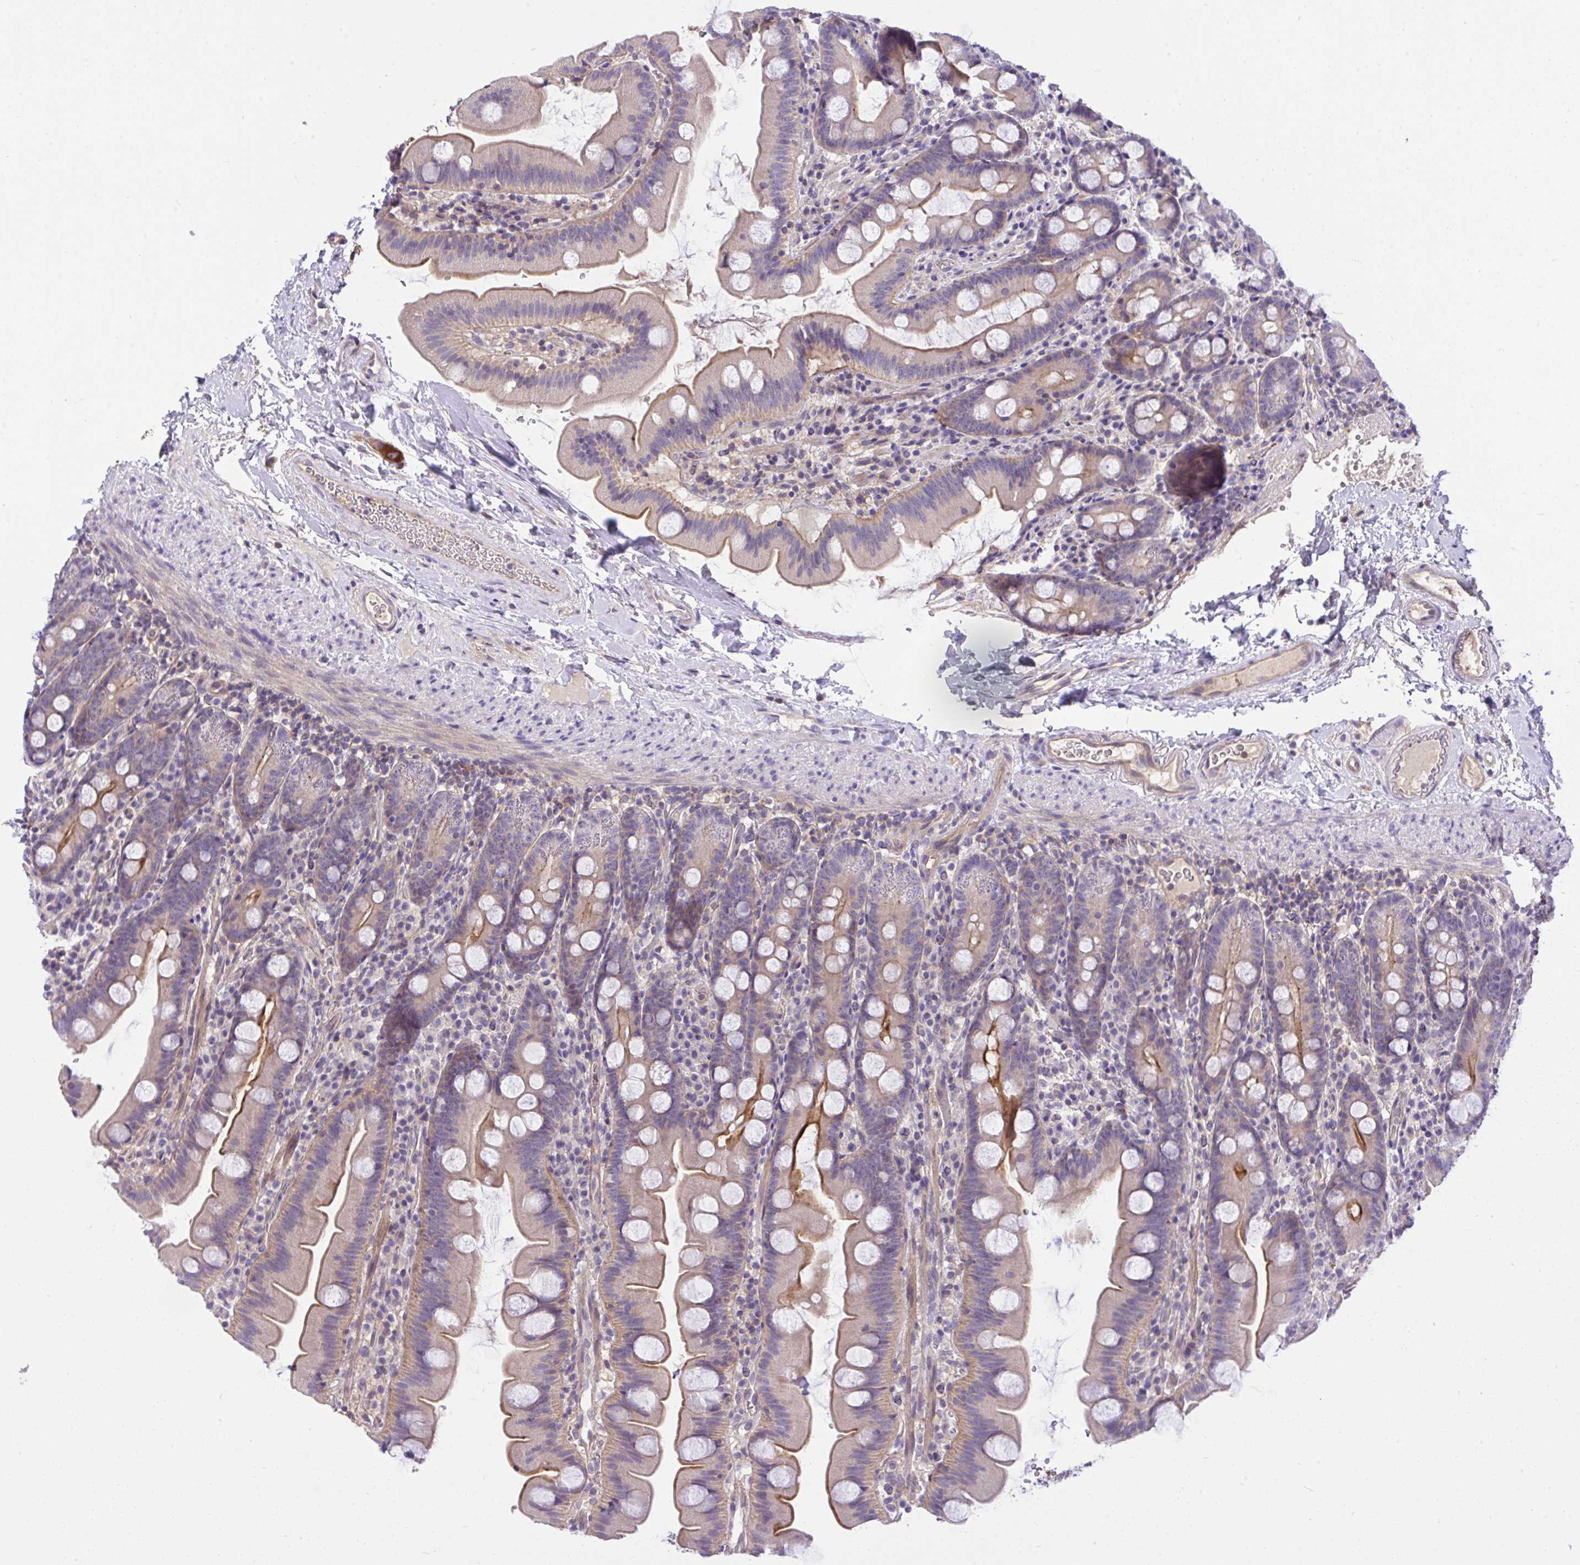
{"staining": {"intensity": "moderate", "quantity": "25%-75%", "location": "cytoplasmic/membranous"}, "tissue": "small intestine", "cell_type": "Glandular cells", "image_type": "normal", "snomed": [{"axis": "morphology", "description": "Normal tissue, NOS"}, {"axis": "topography", "description": "Small intestine"}], "caption": "Small intestine stained for a protein displays moderate cytoplasmic/membranous positivity in glandular cells. (DAB (3,3'-diaminobenzidine) = brown stain, brightfield microscopy at high magnification).", "gene": "TLN2", "patient": {"sex": "female", "age": 68}}